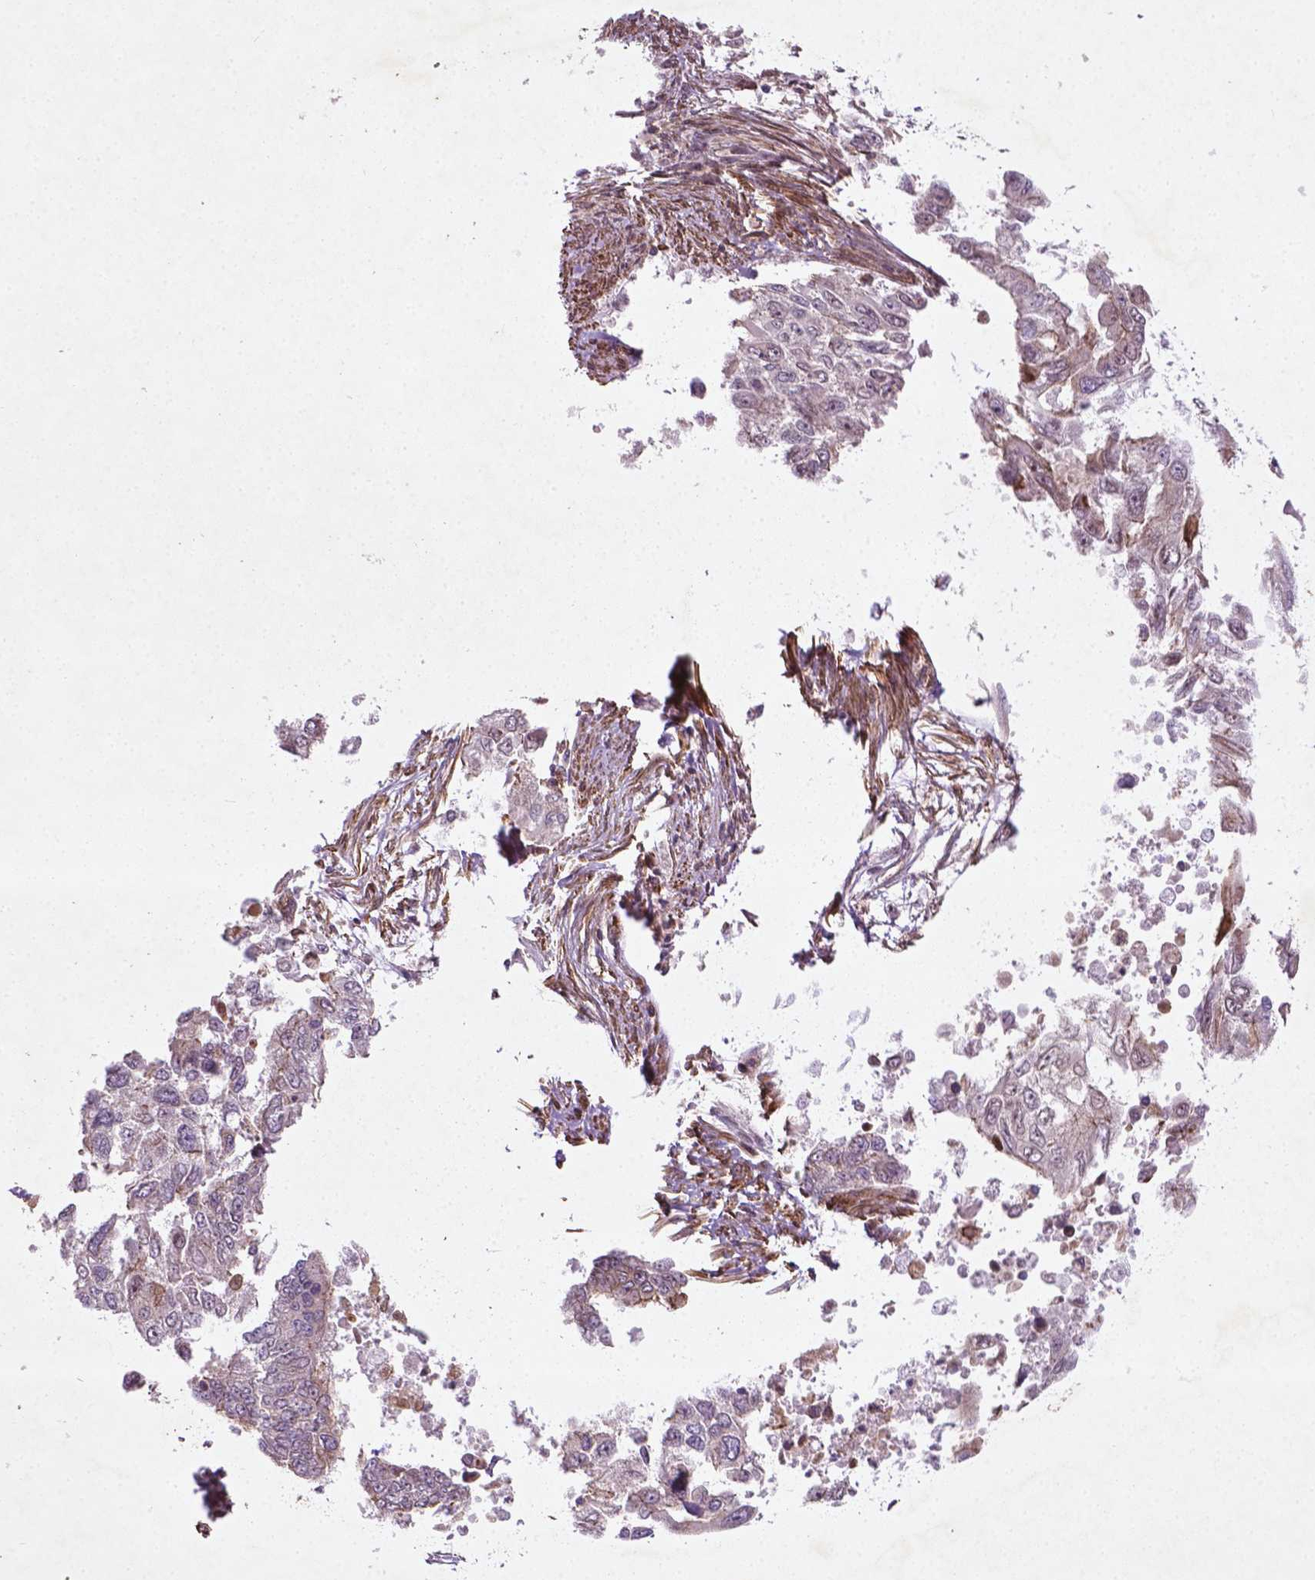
{"staining": {"intensity": "negative", "quantity": "none", "location": "none"}, "tissue": "endometrial cancer", "cell_type": "Tumor cells", "image_type": "cancer", "snomed": [{"axis": "morphology", "description": "Adenocarcinoma, NOS"}, {"axis": "topography", "description": "Uterus"}], "caption": "High power microscopy micrograph of an immunohistochemistry histopathology image of adenocarcinoma (endometrial), revealing no significant staining in tumor cells. (DAB immunohistochemistry (IHC) with hematoxylin counter stain).", "gene": "TCHP", "patient": {"sex": "female", "age": 59}}